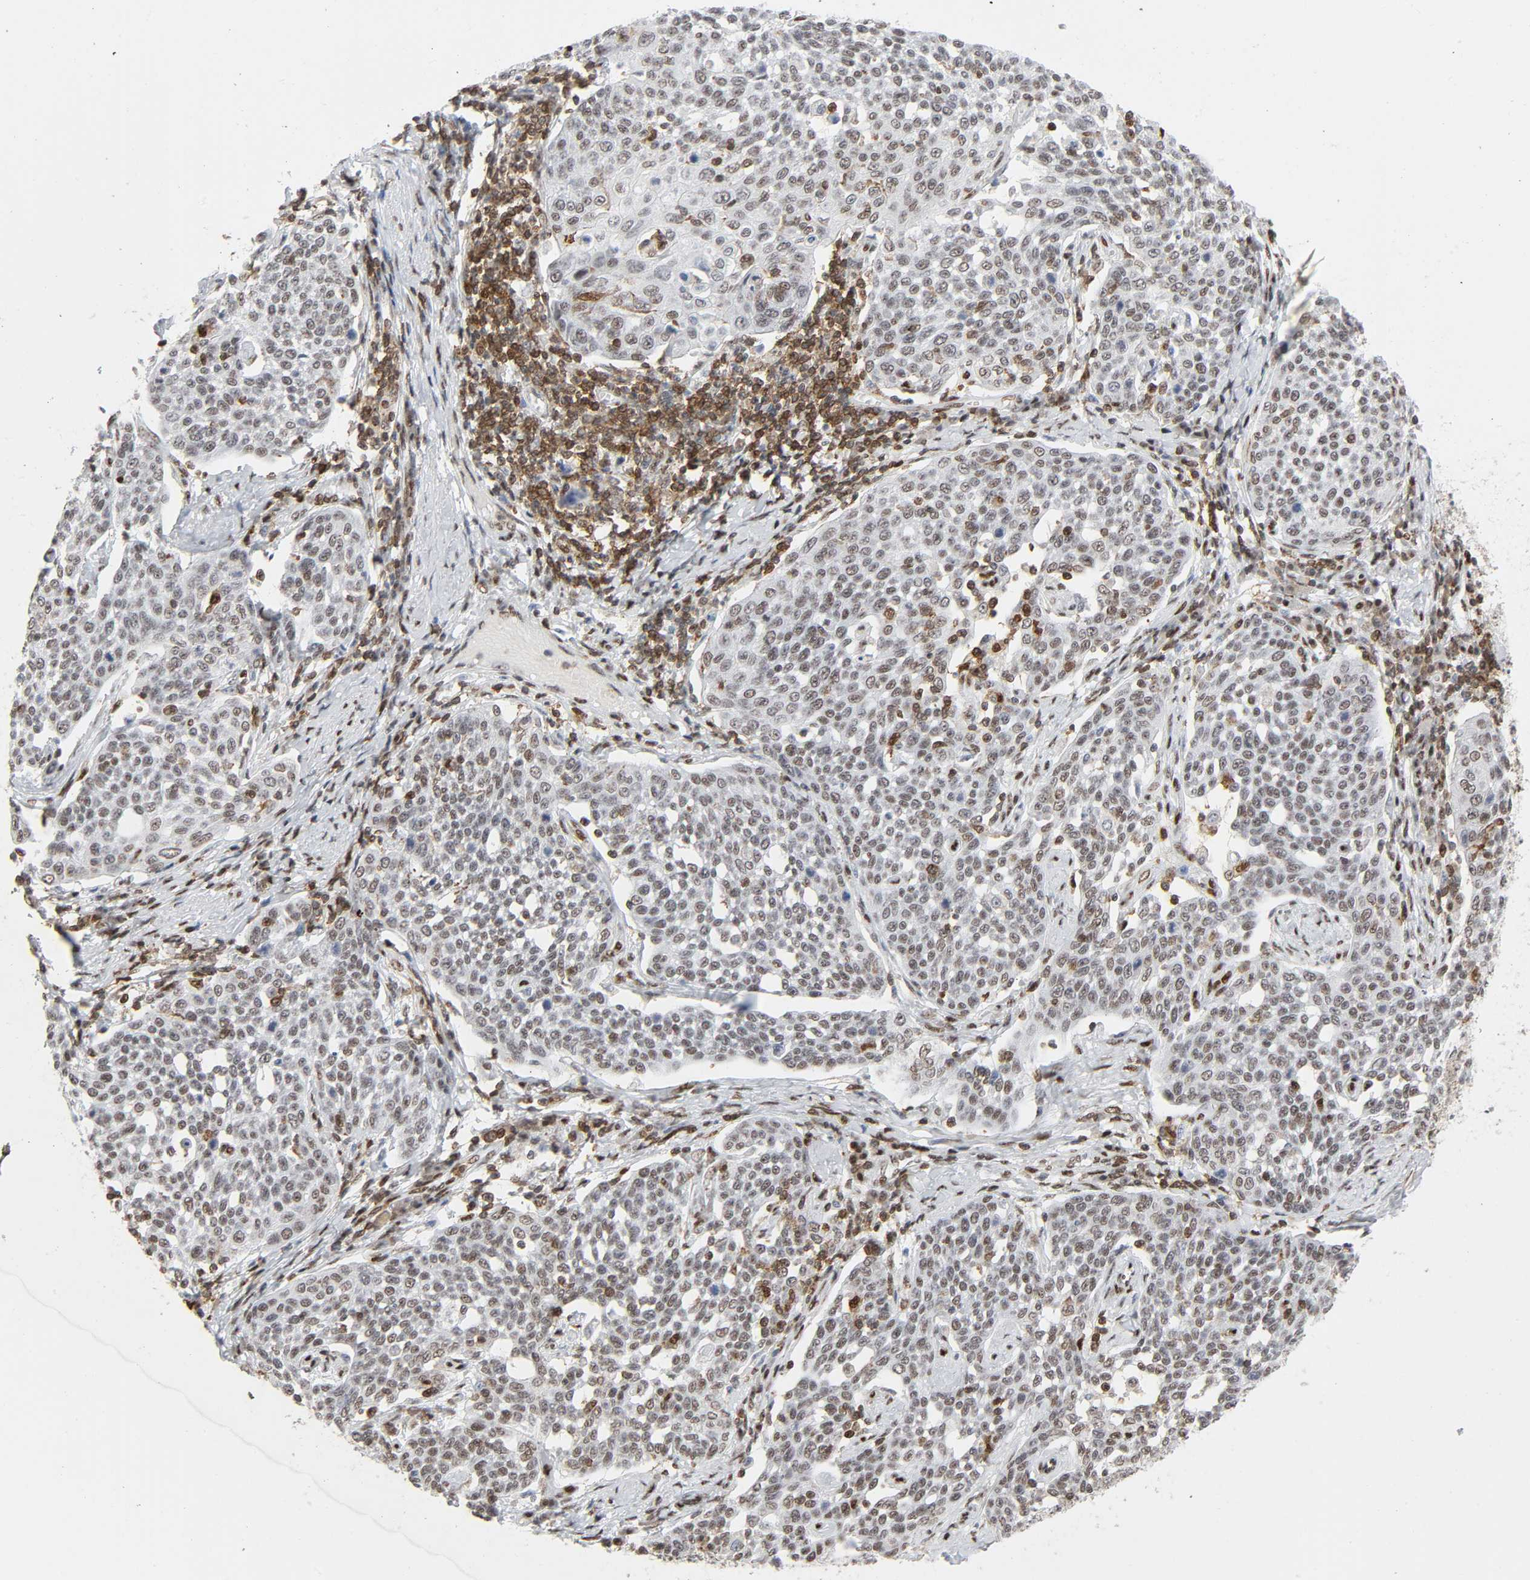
{"staining": {"intensity": "moderate", "quantity": "25%-75%", "location": "nuclear"}, "tissue": "cervical cancer", "cell_type": "Tumor cells", "image_type": "cancer", "snomed": [{"axis": "morphology", "description": "Squamous cell carcinoma, NOS"}, {"axis": "topography", "description": "Cervix"}], "caption": "Cervical cancer (squamous cell carcinoma) stained with DAB IHC displays medium levels of moderate nuclear expression in approximately 25%-75% of tumor cells.", "gene": "WAS", "patient": {"sex": "female", "age": 34}}